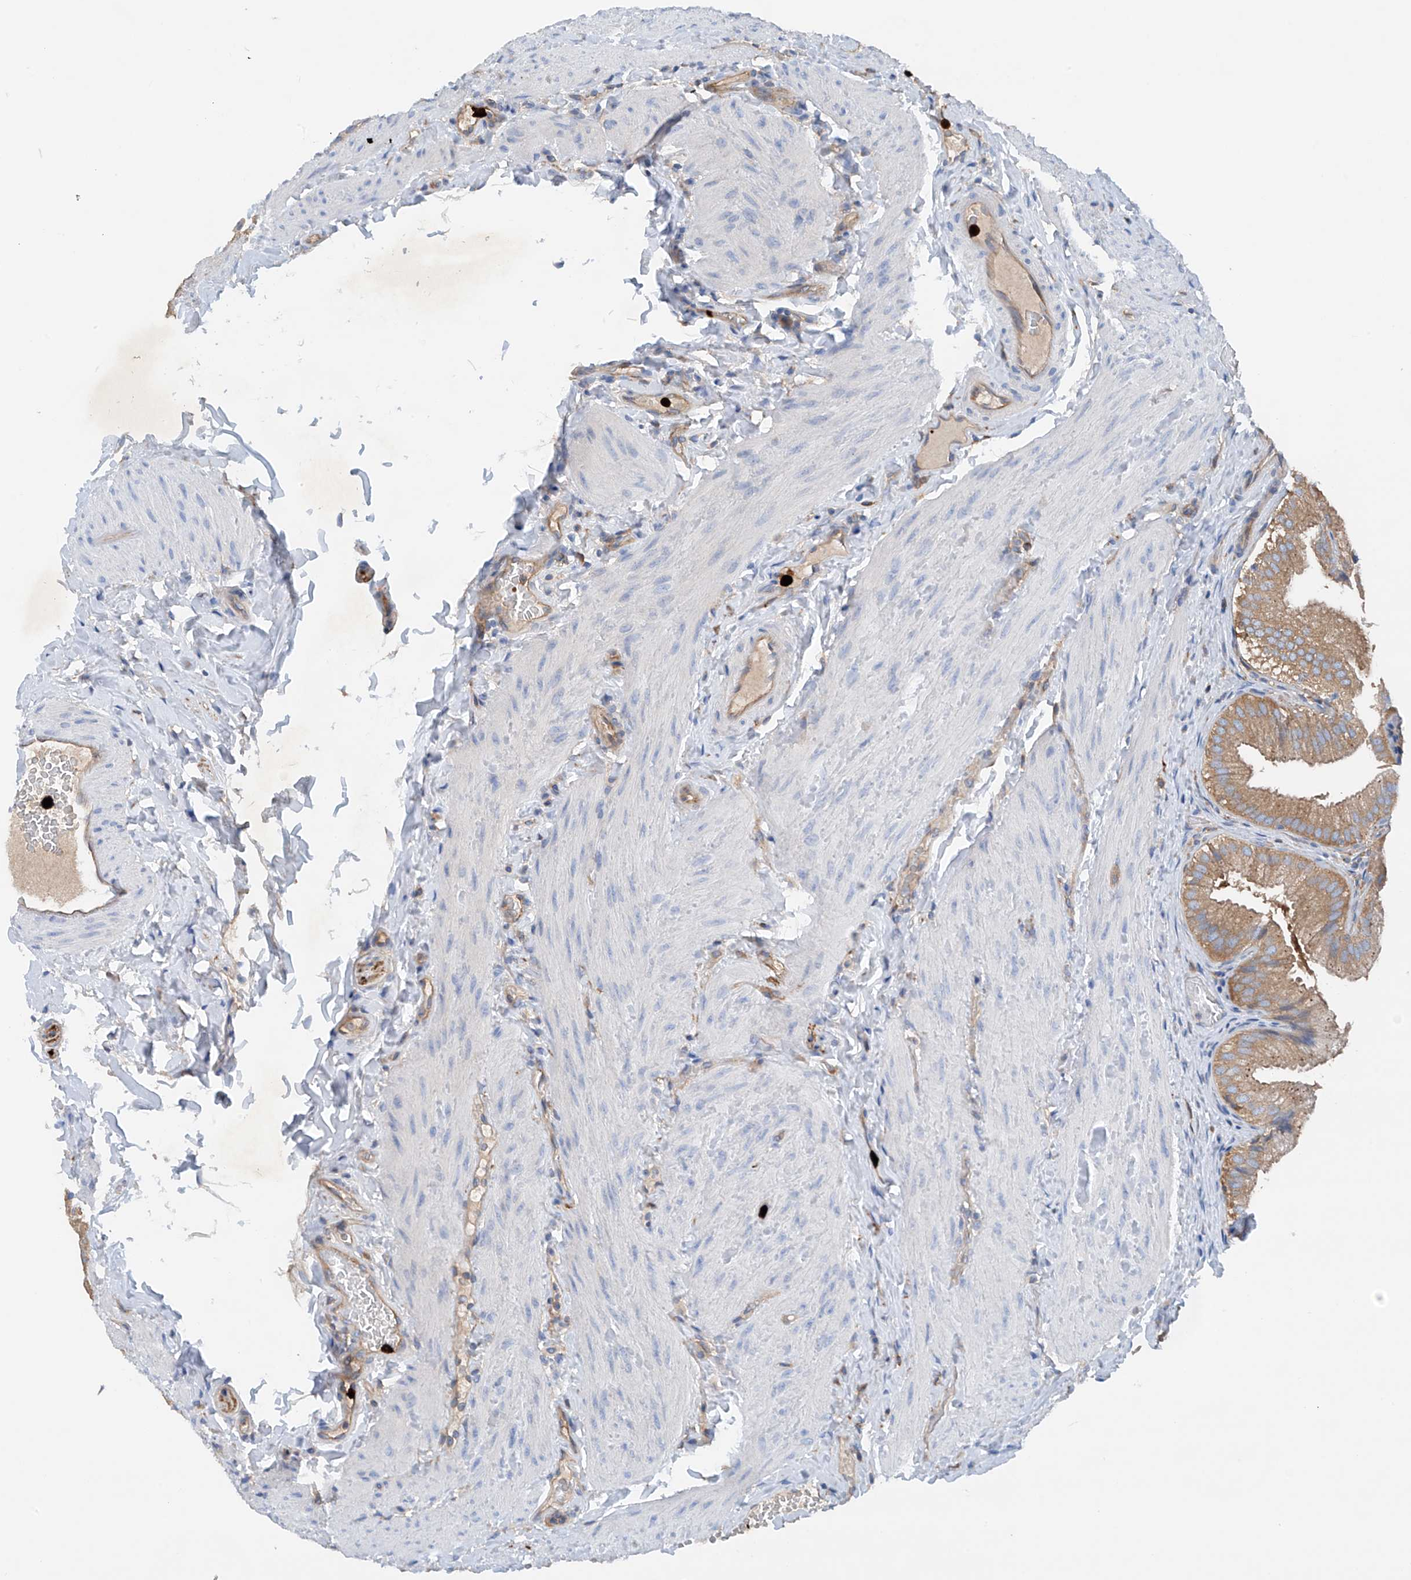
{"staining": {"intensity": "moderate", "quantity": ">75%", "location": "cytoplasmic/membranous"}, "tissue": "gallbladder", "cell_type": "Glandular cells", "image_type": "normal", "snomed": [{"axis": "morphology", "description": "Normal tissue, NOS"}, {"axis": "topography", "description": "Gallbladder"}], "caption": "Protein staining of unremarkable gallbladder exhibits moderate cytoplasmic/membranous positivity in about >75% of glandular cells. The protein is stained brown, and the nuclei are stained in blue (DAB IHC with brightfield microscopy, high magnification).", "gene": "PHACTR2", "patient": {"sex": "female", "age": 30}}